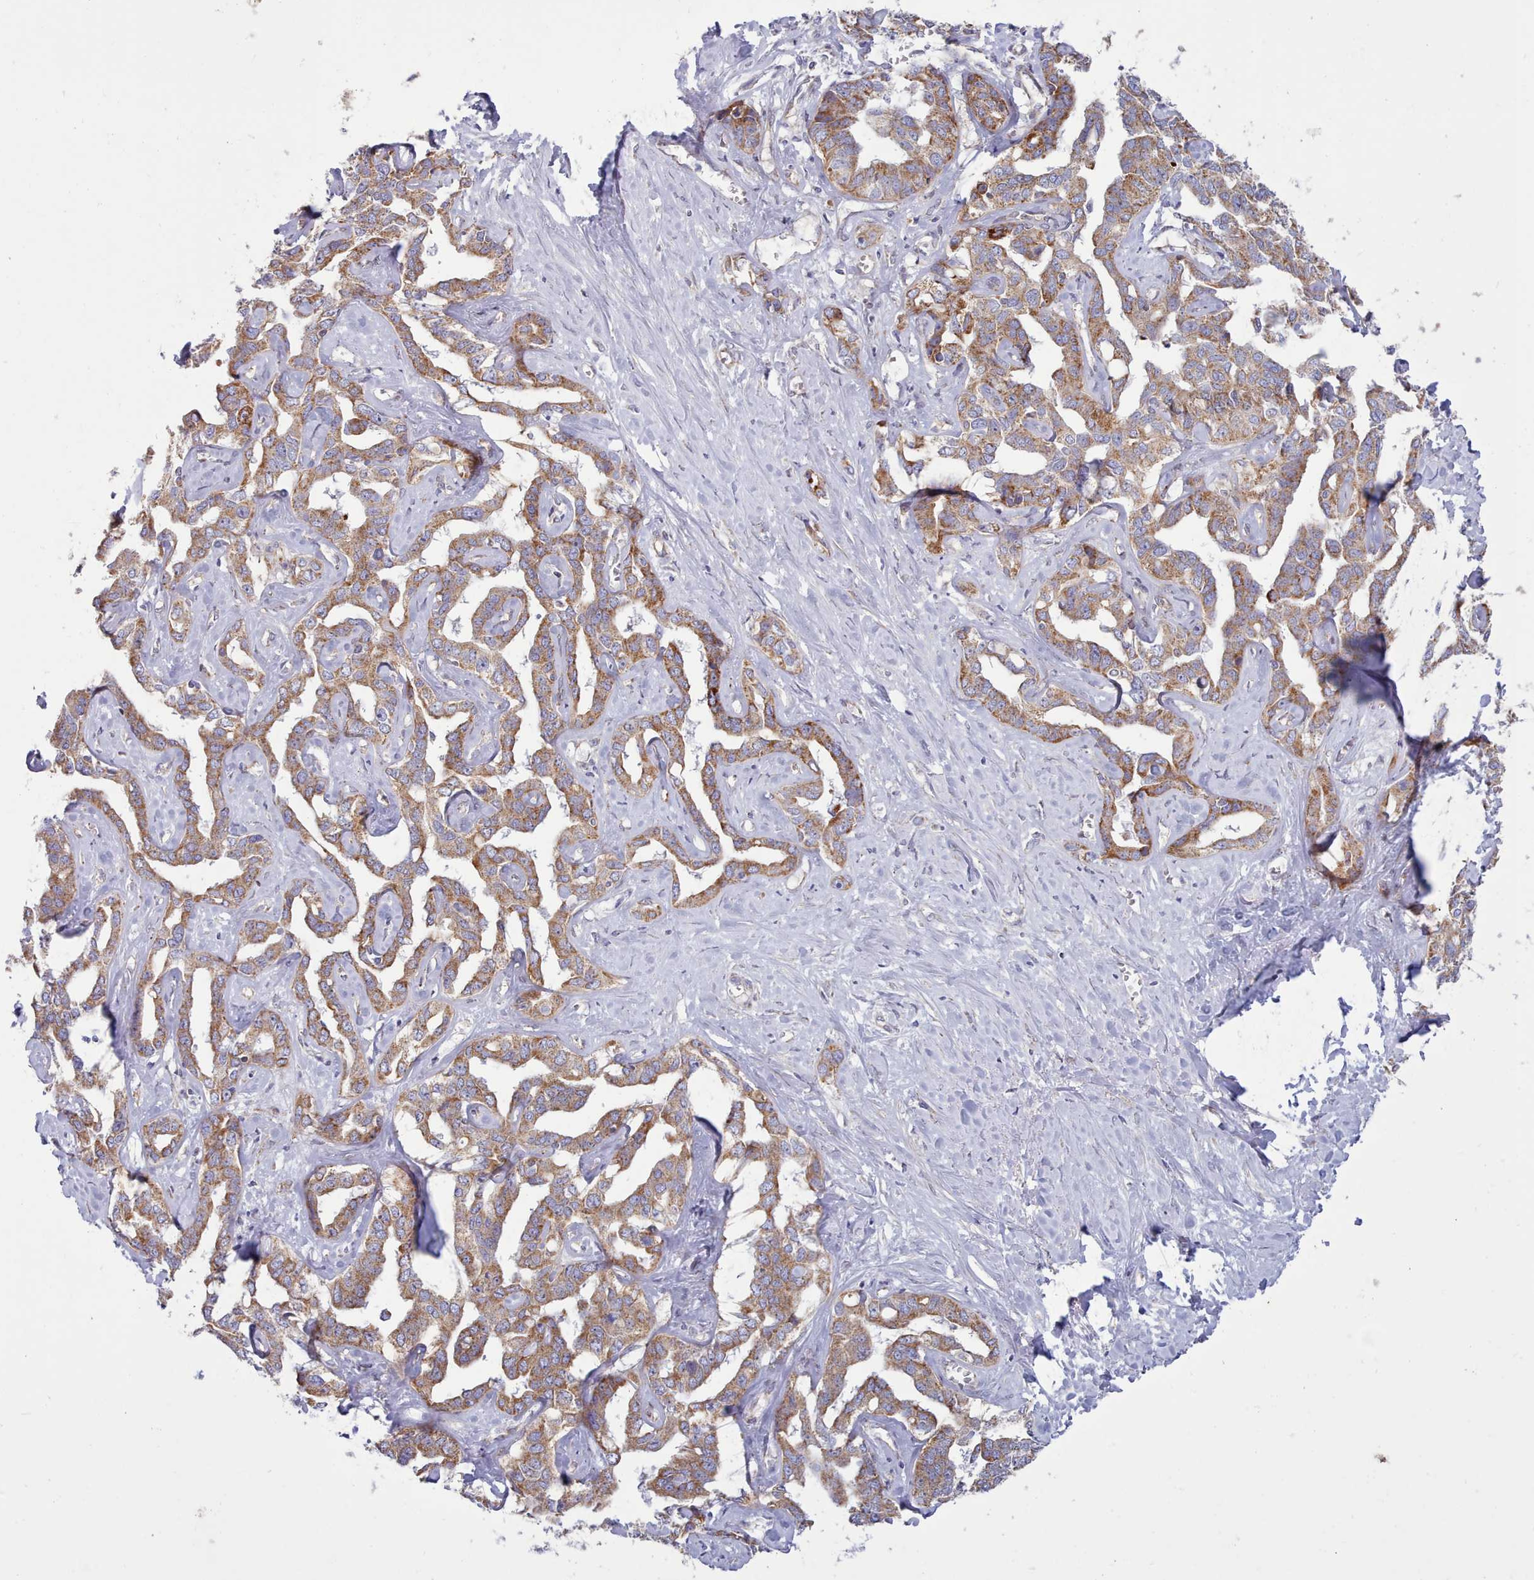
{"staining": {"intensity": "moderate", "quantity": ">75%", "location": "cytoplasmic/membranous"}, "tissue": "liver cancer", "cell_type": "Tumor cells", "image_type": "cancer", "snomed": [{"axis": "morphology", "description": "Cholangiocarcinoma"}, {"axis": "topography", "description": "Liver"}], "caption": "This micrograph reveals cholangiocarcinoma (liver) stained with immunohistochemistry (IHC) to label a protein in brown. The cytoplasmic/membranous of tumor cells show moderate positivity for the protein. Nuclei are counter-stained blue.", "gene": "MRPL21", "patient": {"sex": "male", "age": 59}}